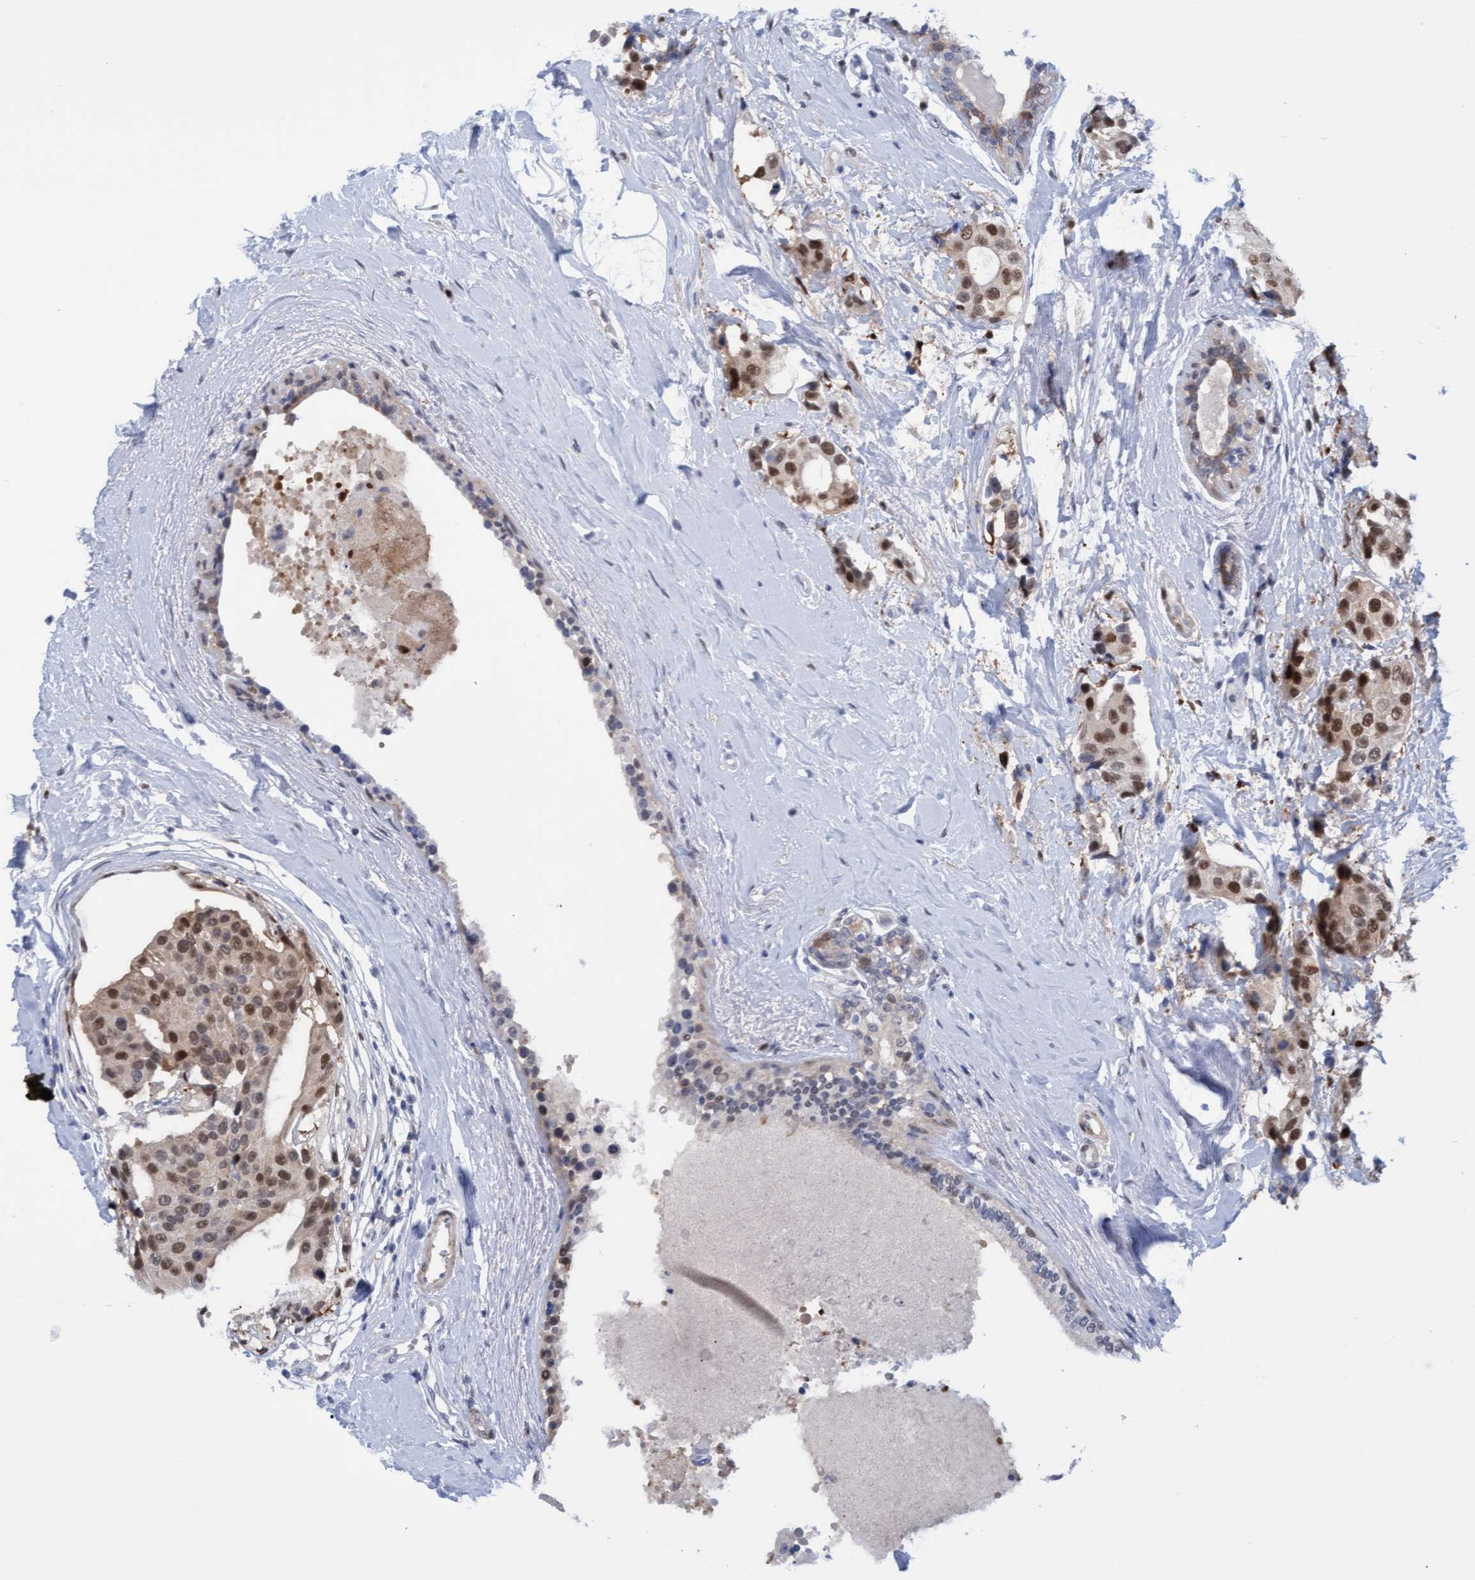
{"staining": {"intensity": "strong", "quantity": ">75%", "location": "nuclear"}, "tissue": "breast cancer", "cell_type": "Tumor cells", "image_type": "cancer", "snomed": [{"axis": "morphology", "description": "Normal tissue, NOS"}, {"axis": "morphology", "description": "Duct carcinoma"}, {"axis": "topography", "description": "Breast"}], "caption": "Human breast infiltrating ductal carcinoma stained with a protein marker reveals strong staining in tumor cells.", "gene": "PINX1", "patient": {"sex": "female", "age": 39}}